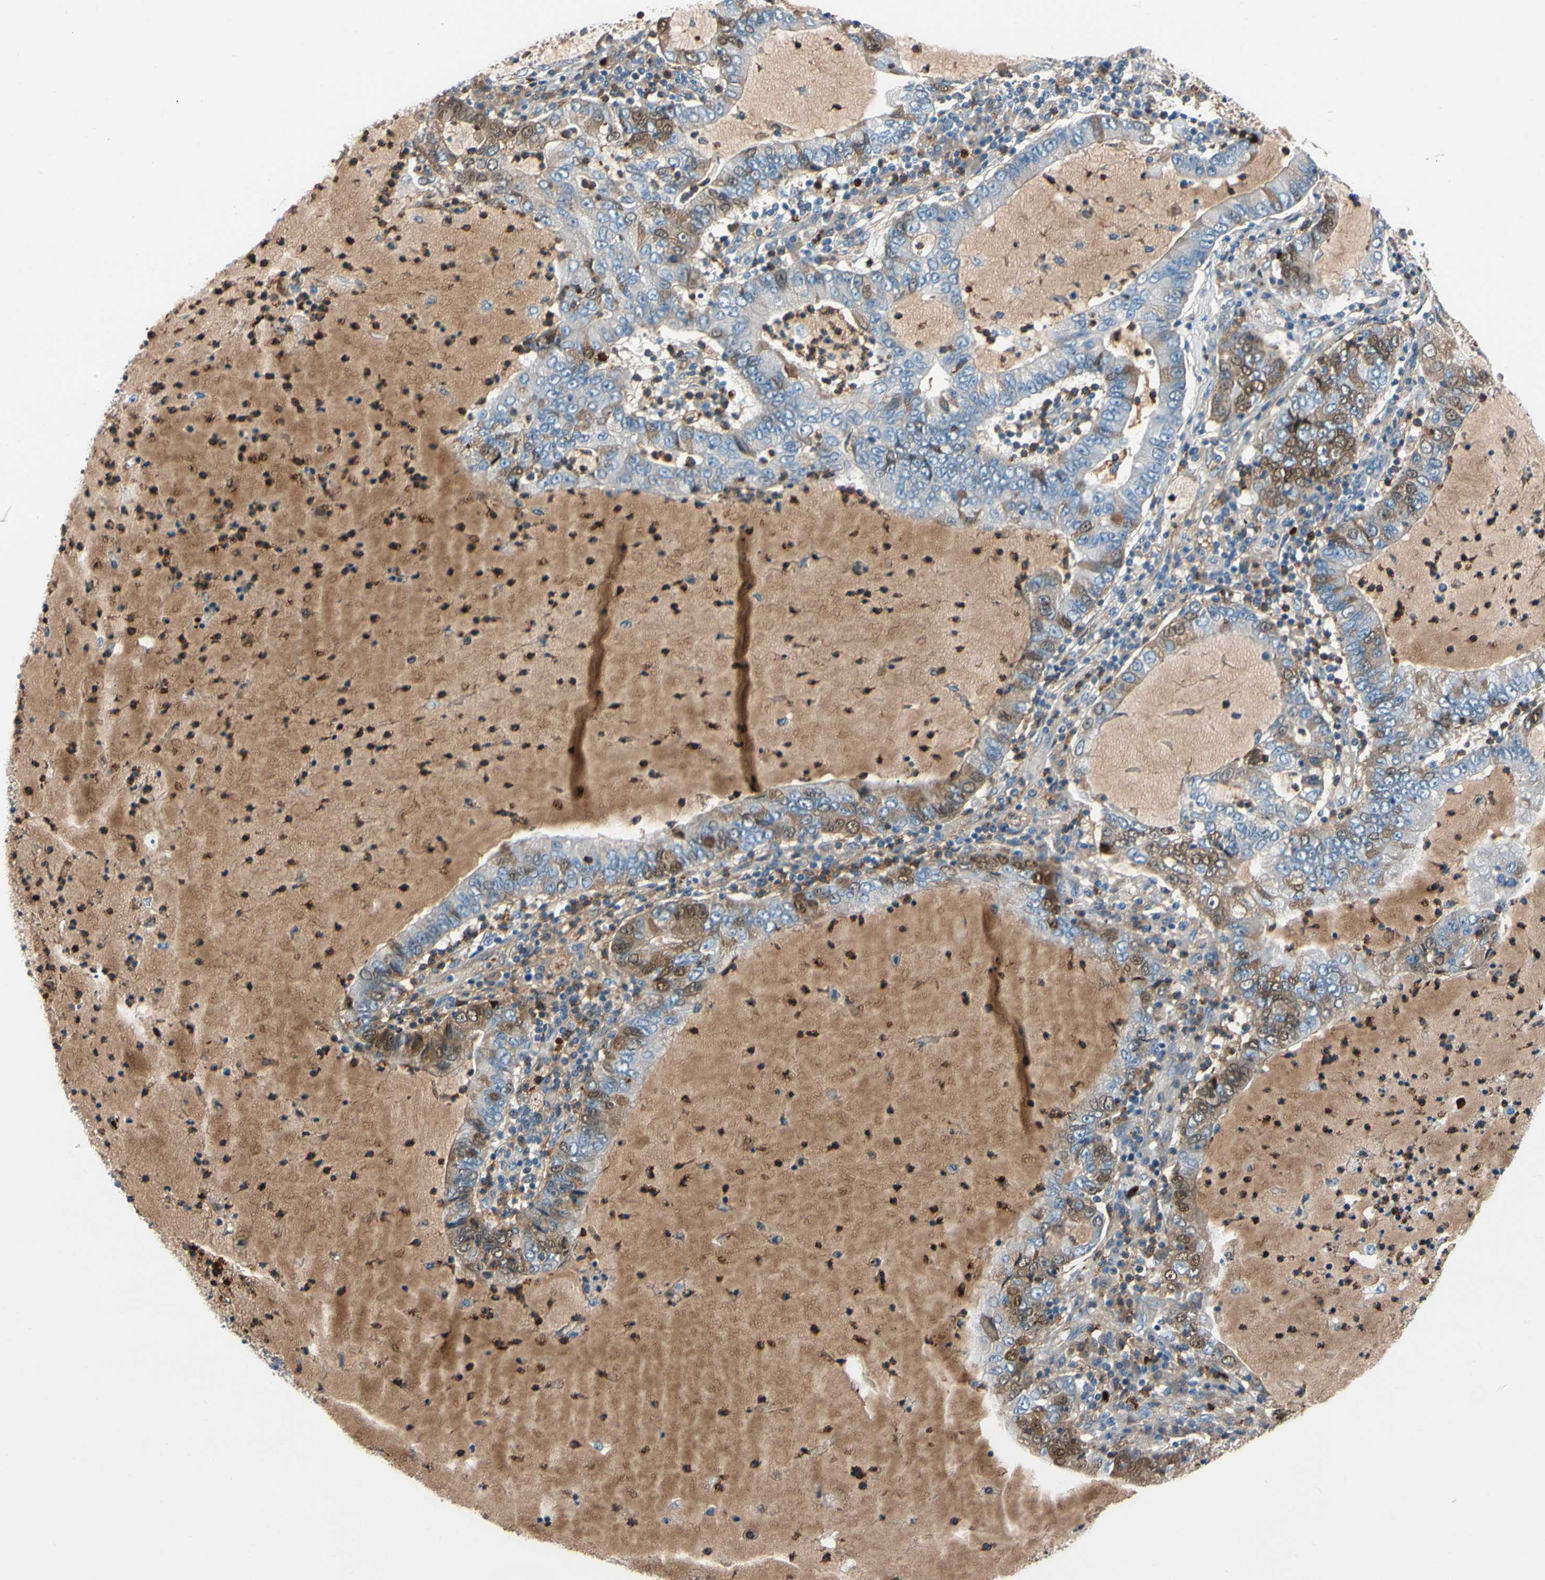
{"staining": {"intensity": "moderate", "quantity": "<25%", "location": "cytoplasmic/membranous"}, "tissue": "lung cancer", "cell_type": "Tumor cells", "image_type": "cancer", "snomed": [{"axis": "morphology", "description": "Adenocarcinoma, NOS"}, {"axis": "topography", "description": "Lung"}], "caption": "Immunohistochemistry staining of lung adenocarcinoma, which demonstrates low levels of moderate cytoplasmic/membranous expression in about <25% of tumor cells indicating moderate cytoplasmic/membranous protein staining. The staining was performed using DAB (brown) for protein detection and nuclei were counterstained in hematoxylin (blue).", "gene": "HJURP", "patient": {"sex": "female", "age": 51}}